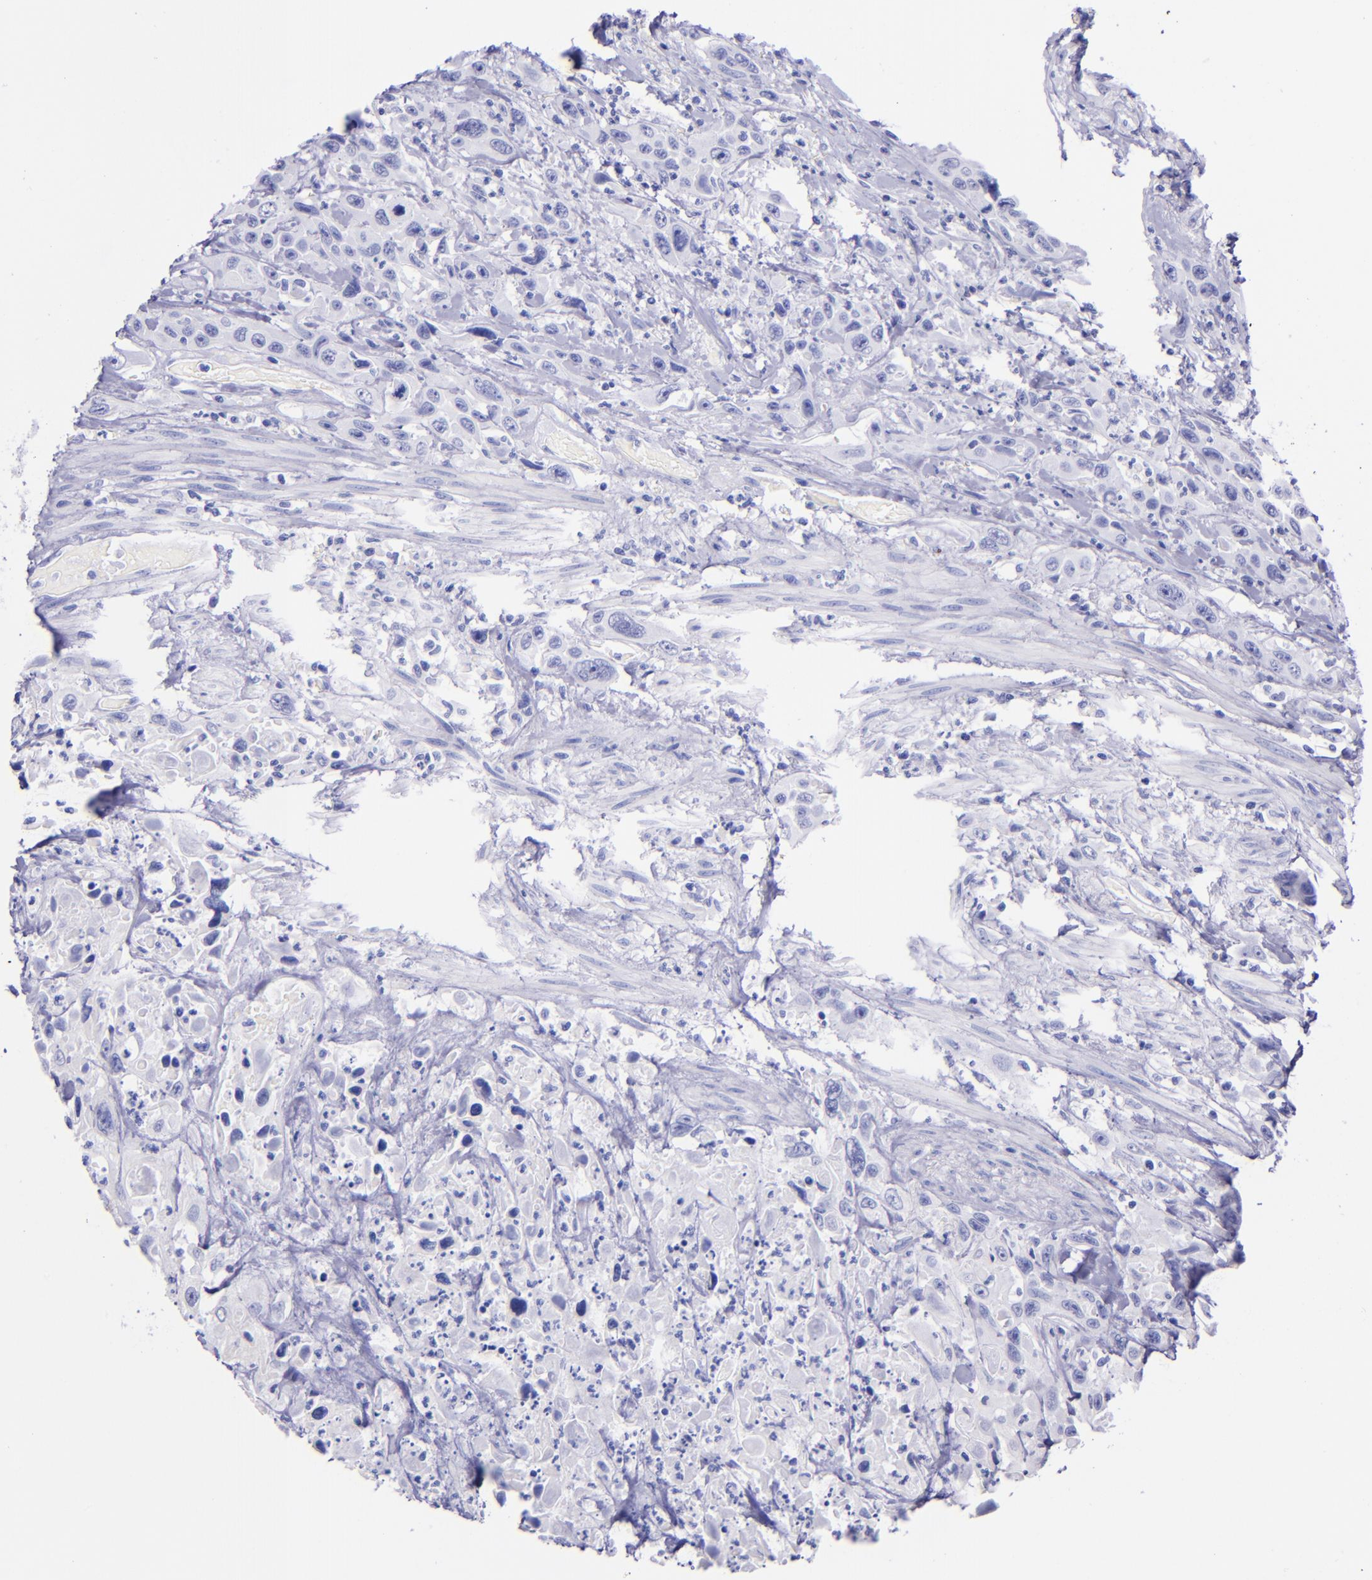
{"staining": {"intensity": "negative", "quantity": "none", "location": "none"}, "tissue": "urothelial cancer", "cell_type": "Tumor cells", "image_type": "cancer", "snomed": [{"axis": "morphology", "description": "Urothelial carcinoma, High grade"}, {"axis": "topography", "description": "Urinary bladder"}], "caption": "Tumor cells show no significant staining in urothelial cancer. Nuclei are stained in blue.", "gene": "KRT4", "patient": {"sex": "female", "age": 84}}